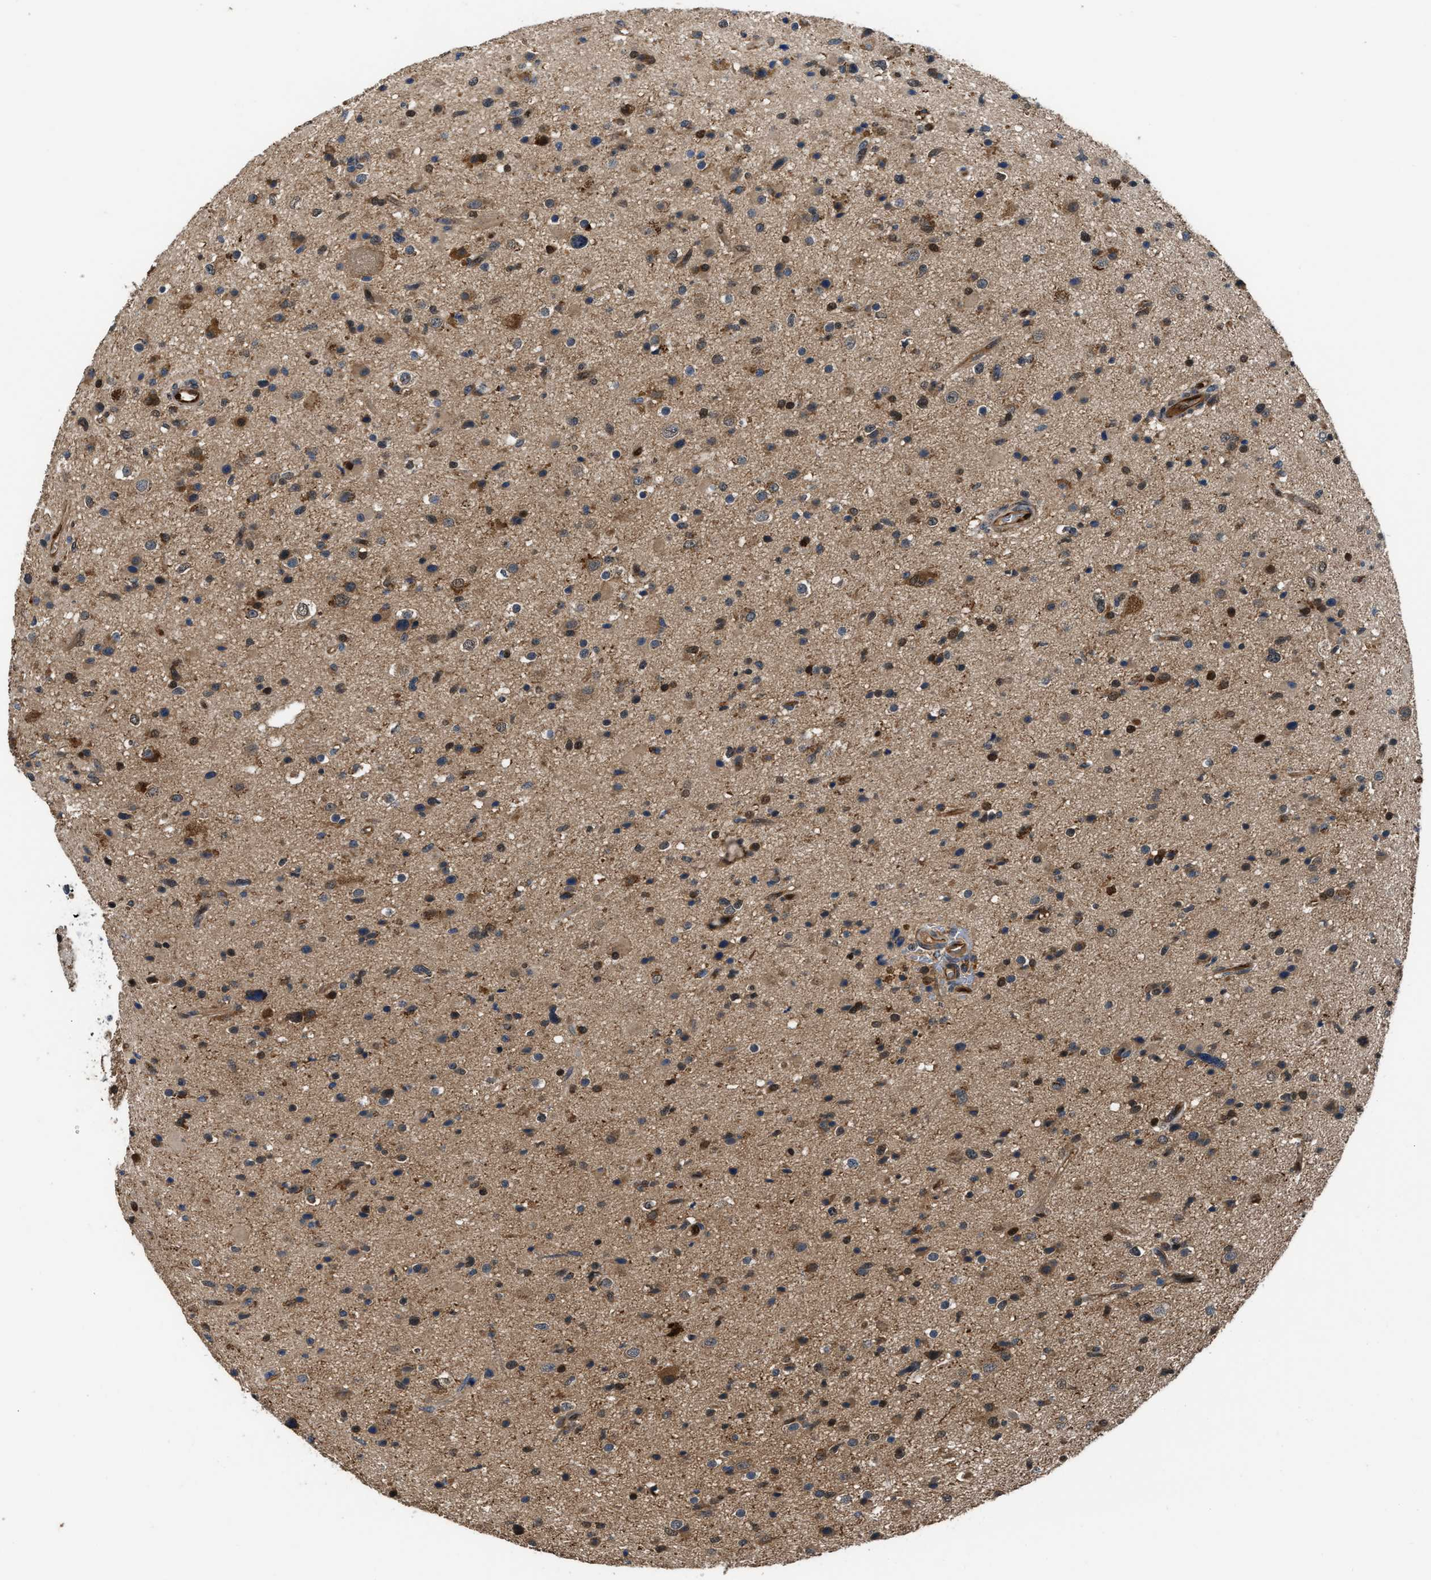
{"staining": {"intensity": "moderate", "quantity": ">75%", "location": "cytoplasmic/membranous,nuclear"}, "tissue": "glioma", "cell_type": "Tumor cells", "image_type": "cancer", "snomed": [{"axis": "morphology", "description": "Glioma, malignant, High grade"}, {"axis": "topography", "description": "Brain"}], "caption": "IHC staining of high-grade glioma (malignant), which displays medium levels of moderate cytoplasmic/membranous and nuclear staining in approximately >75% of tumor cells indicating moderate cytoplasmic/membranous and nuclear protein staining. The staining was performed using DAB (3,3'-diaminobenzidine) (brown) for protein detection and nuclei were counterstained in hematoxylin (blue).", "gene": "PPA1", "patient": {"sex": "male", "age": 33}}